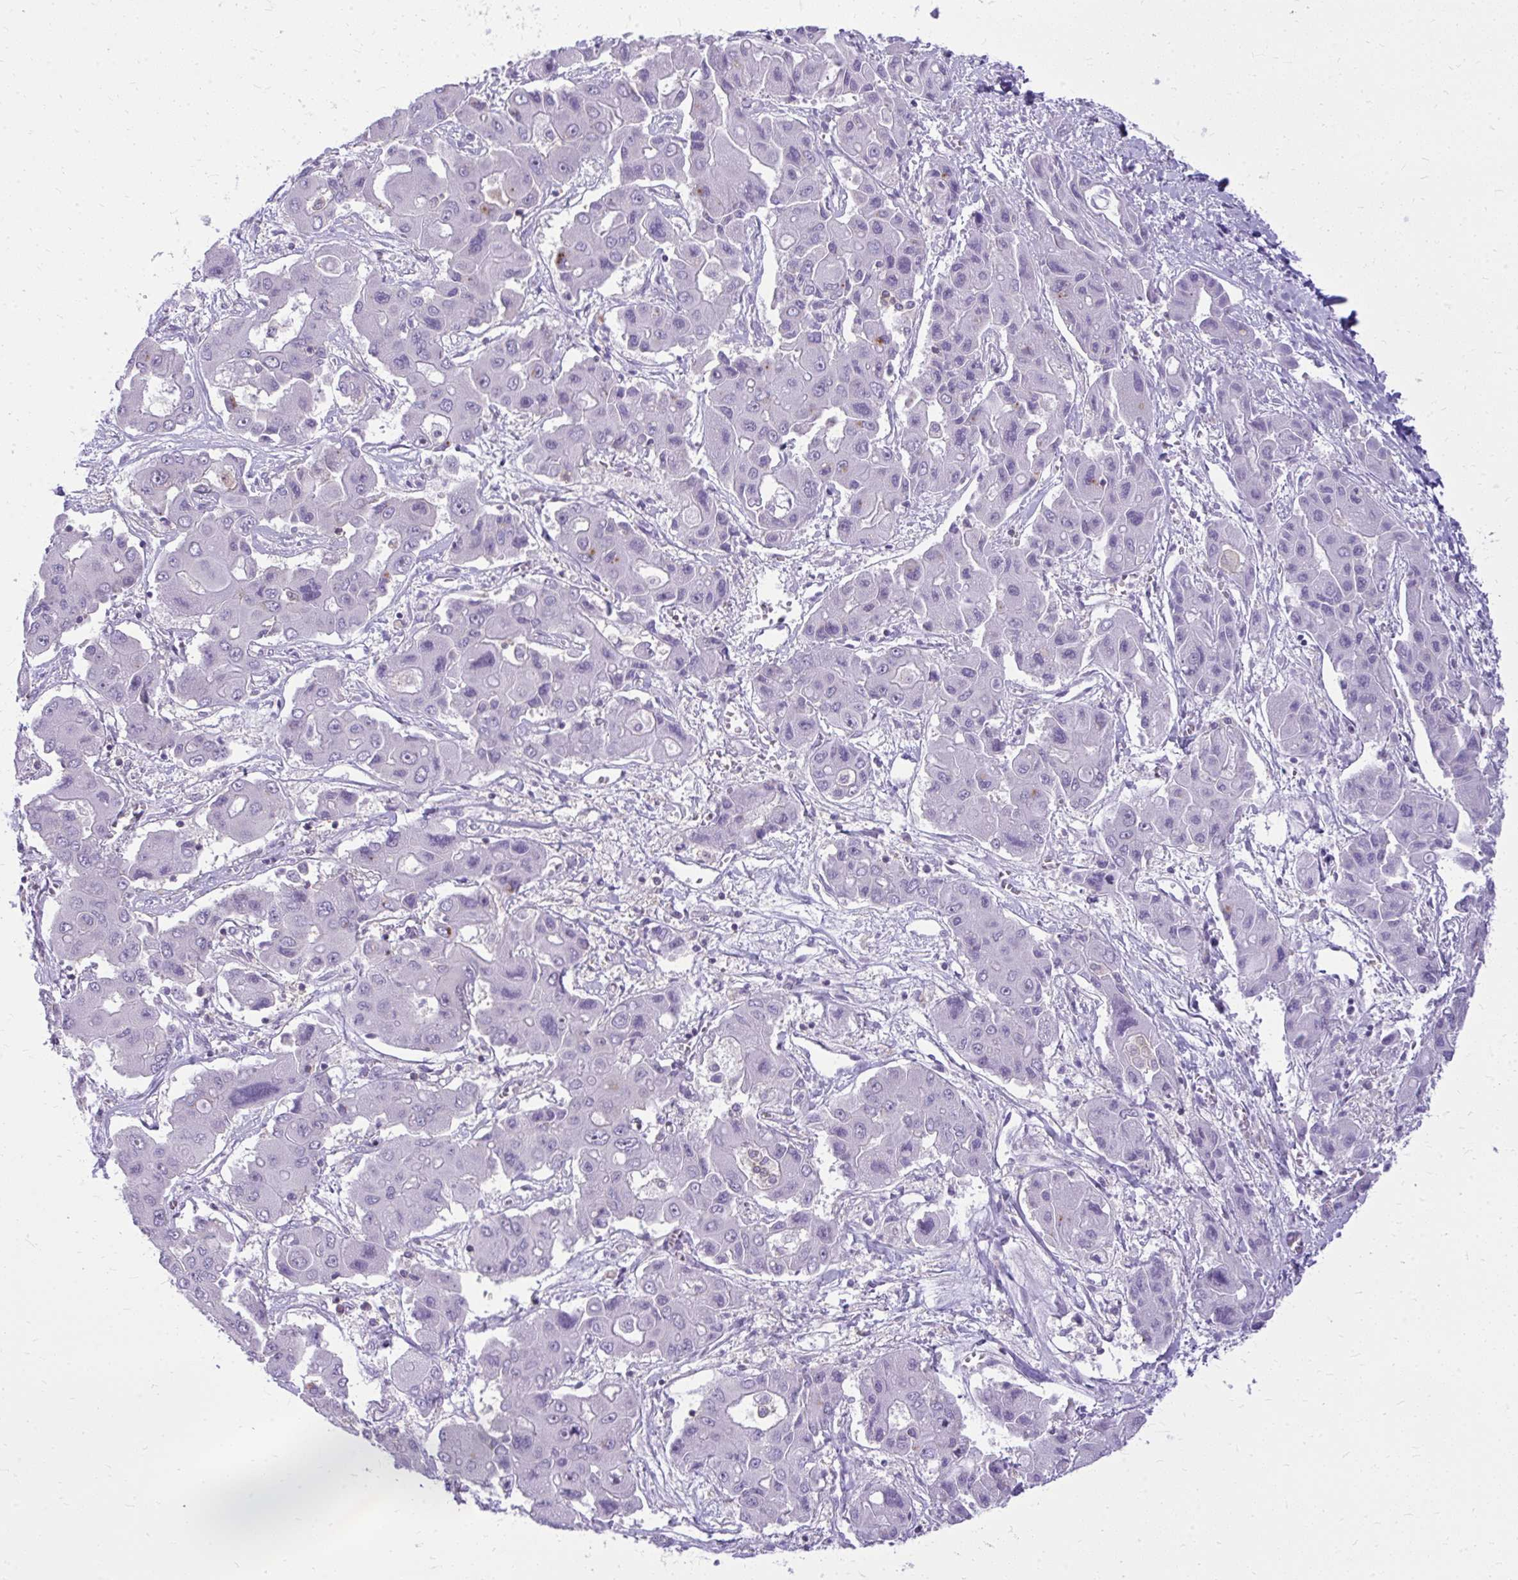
{"staining": {"intensity": "negative", "quantity": "none", "location": "none"}, "tissue": "liver cancer", "cell_type": "Tumor cells", "image_type": "cancer", "snomed": [{"axis": "morphology", "description": "Cholangiocarcinoma"}, {"axis": "topography", "description": "Liver"}], "caption": "IHC histopathology image of neoplastic tissue: liver cholangiocarcinoma stained with DAB exhibits no significant protein staining in tumor cells.", "gene": "GPRIN3", "patient": {"sex": "male", "age": 67}}